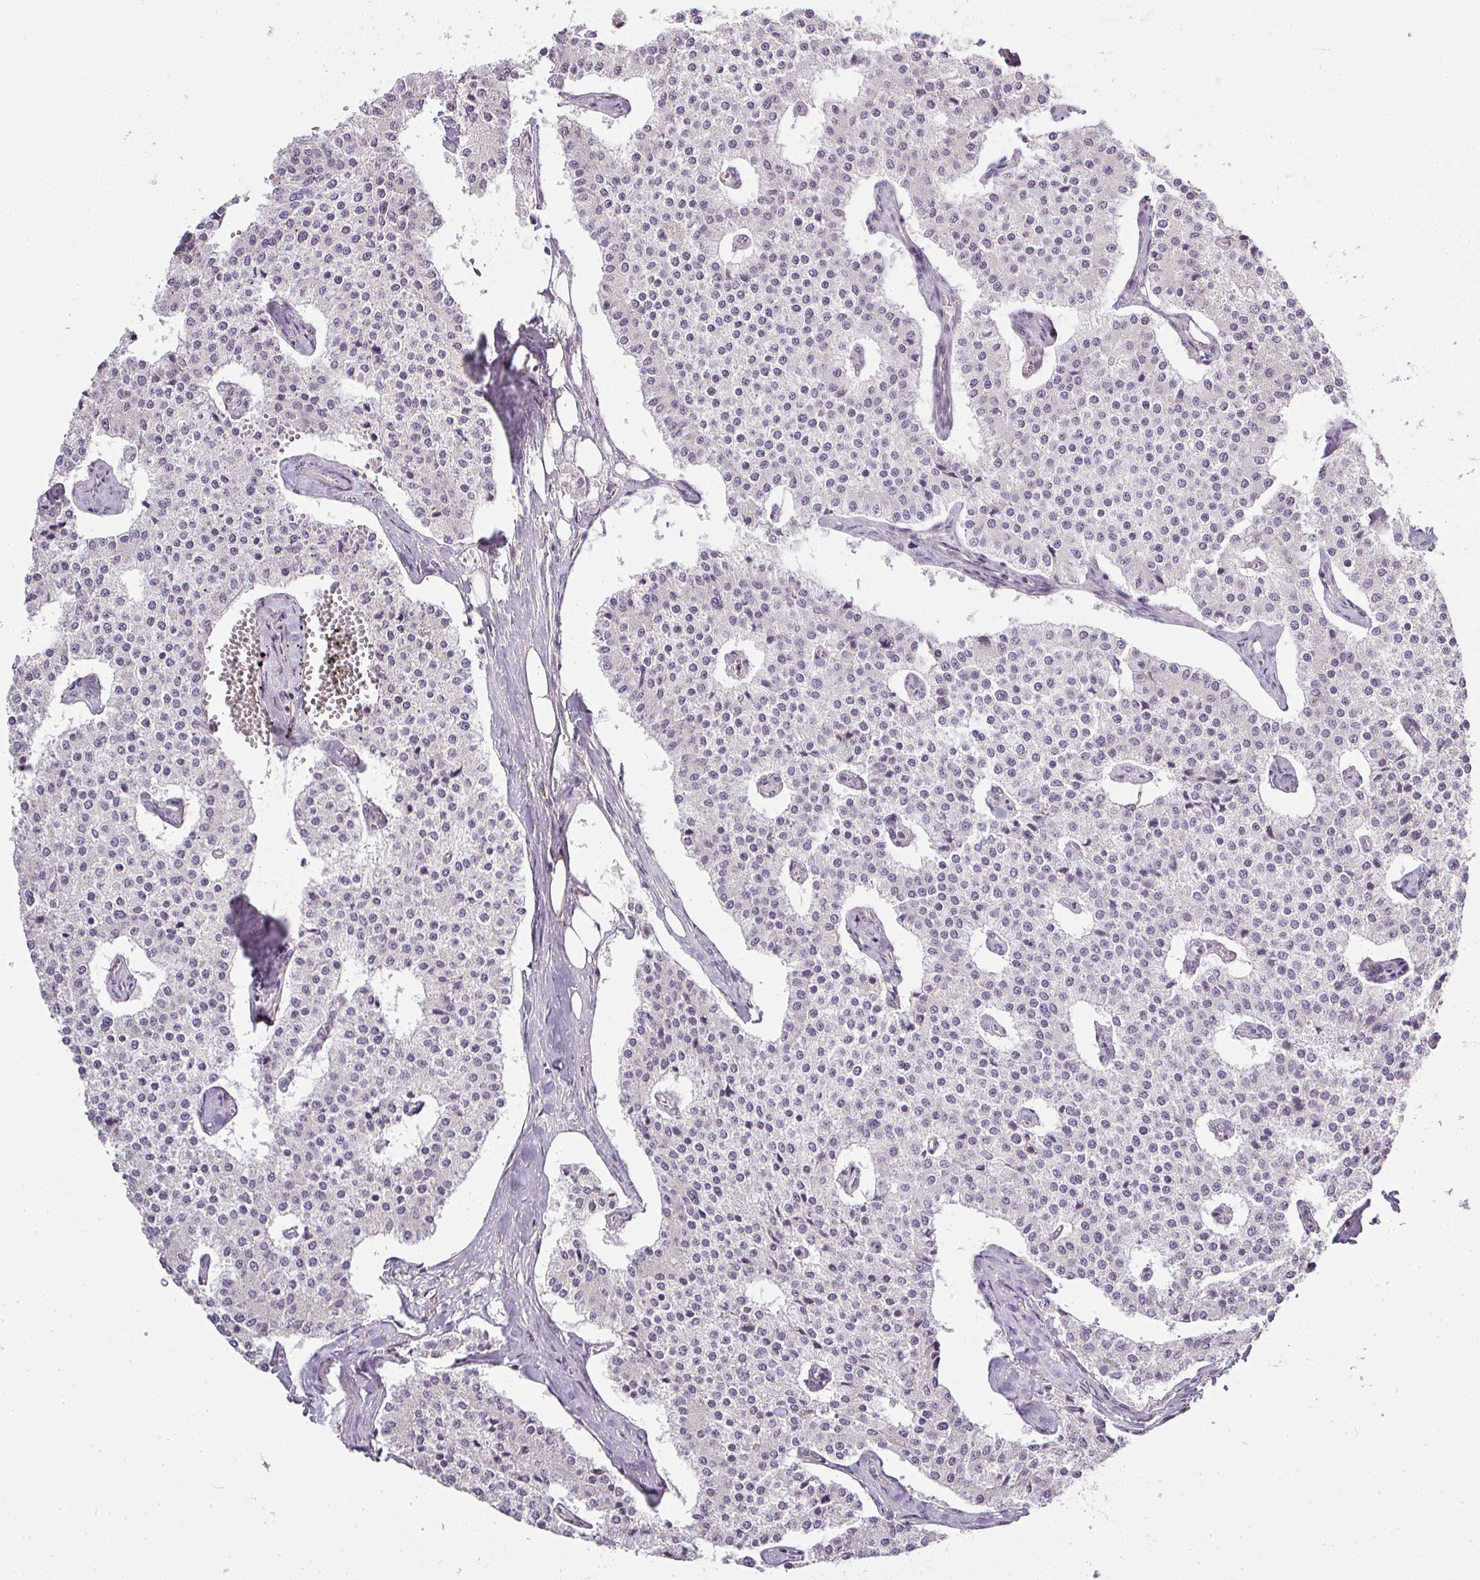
{"staining": {"intensity": "negative", "quantity": "none", "location": "none"}, "tissue": "carcinoid", "cell_type": "Tumor cells", "image_type": "cancer", "snomed": [{"axis": "morphology", "description": "Carcinoid, malignant, NOS"}, {"axis": "topography", "description": "Colon"}], "caption": "Carcinoid was stained to show a protein in brown. There is no significant staining in tumor cells. (DAB (3,3'-diaminobenzidine) immunohistochemistry (IHC) visualized using brightfield microscopy, high magnification).", "gene": "MED19", "patient": {"sex": "female", "age": 52}}